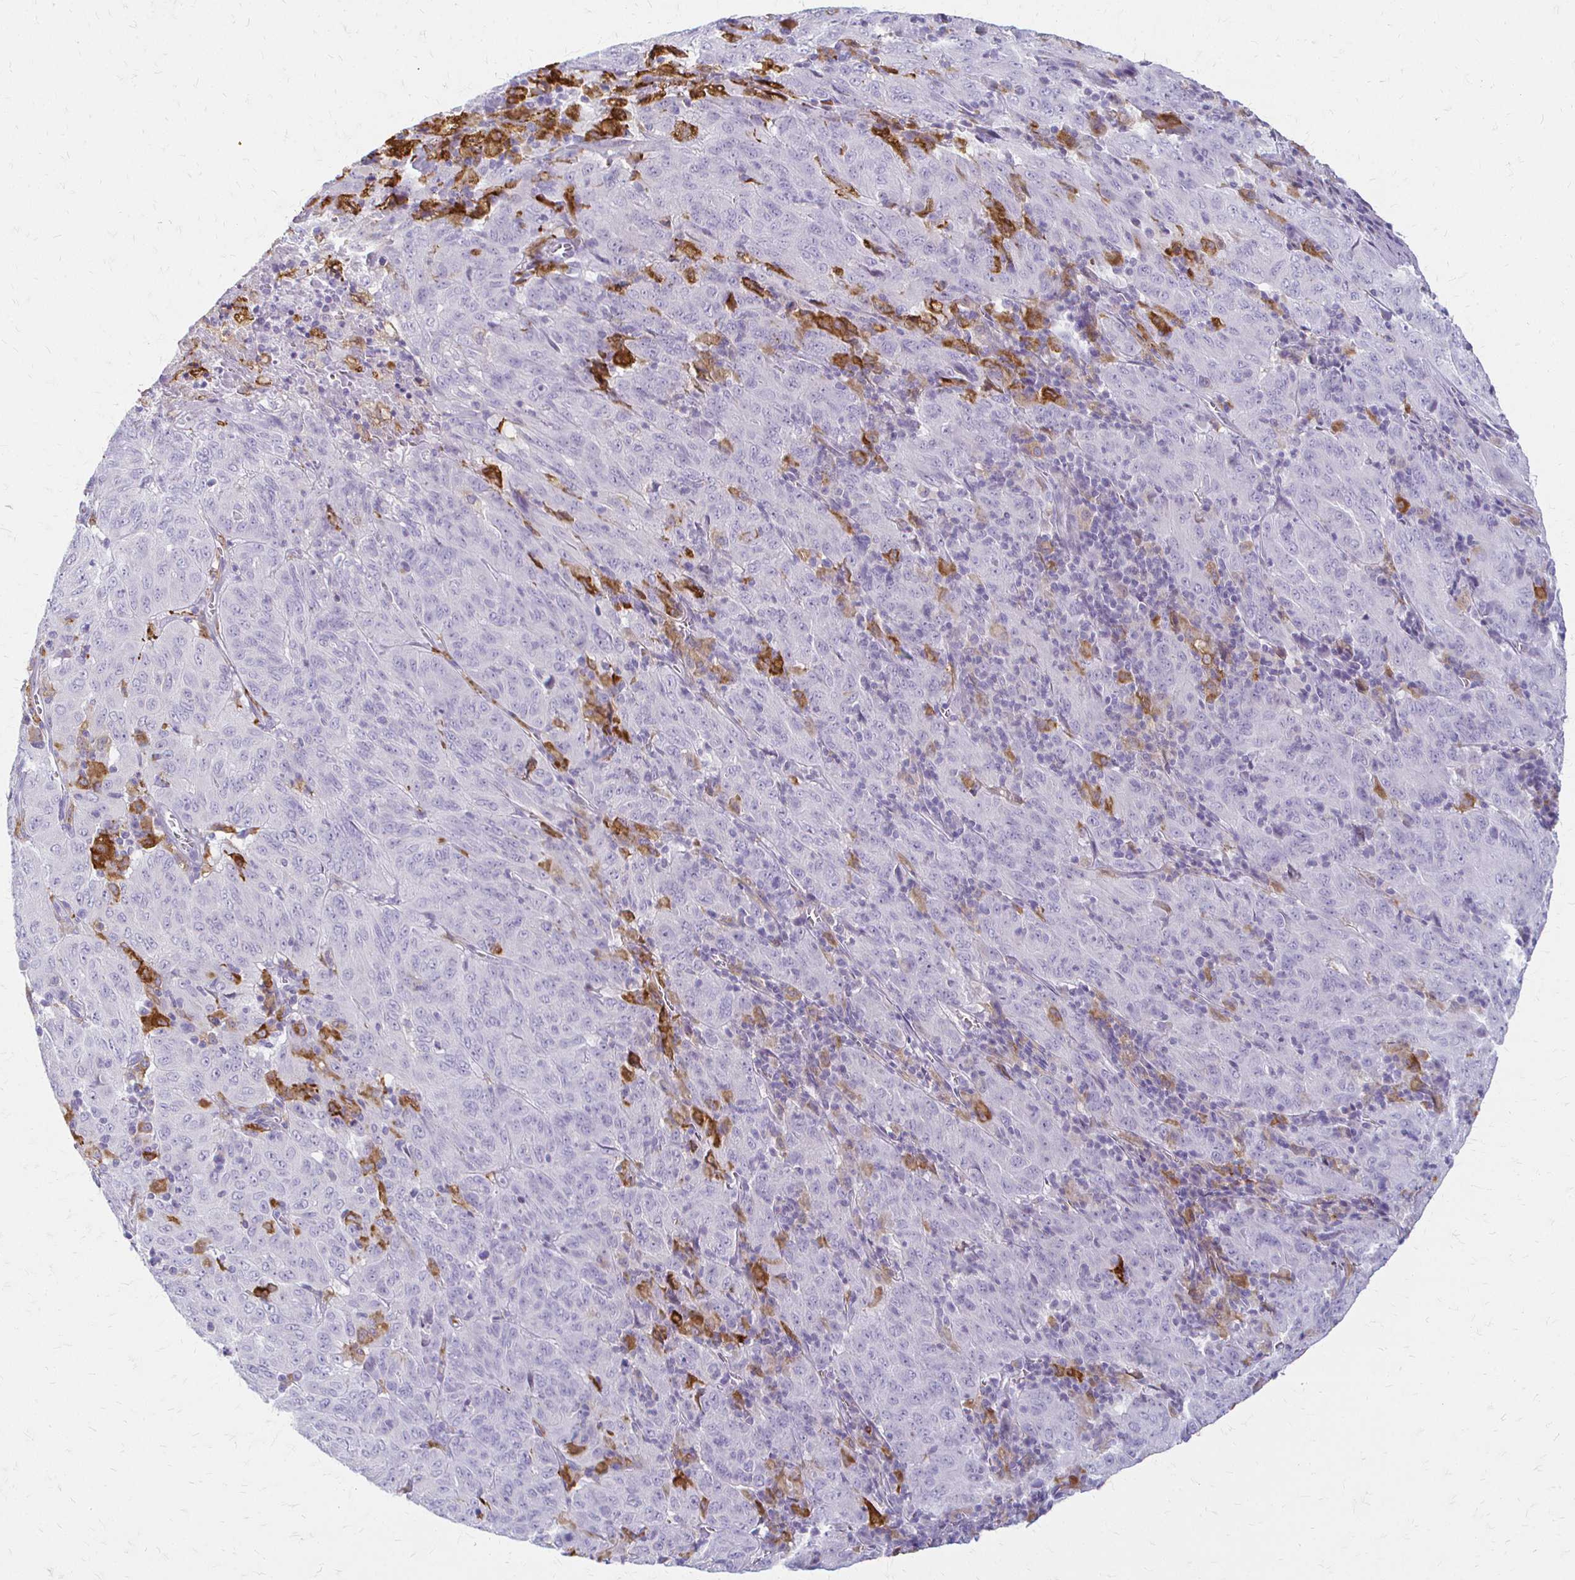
{"staining": {"intensity": "negative", "quantity": "none", "location": "none"}, "tissue": "pancreatic cancer", "cell_type": "Tumor cells", "image_type": "cancer", "snomed": [{"axis": "morphology", "description": "Adenocarcinoma, NOS"}, {"axis": "topography", "description": "Pancreas"}], "caption": "Photomicrograph shows no protein staining in tumor cells of pancreatic cancer tissue.", "gene": "ACP5", "patient": {"sex": "male", "age": 63}}